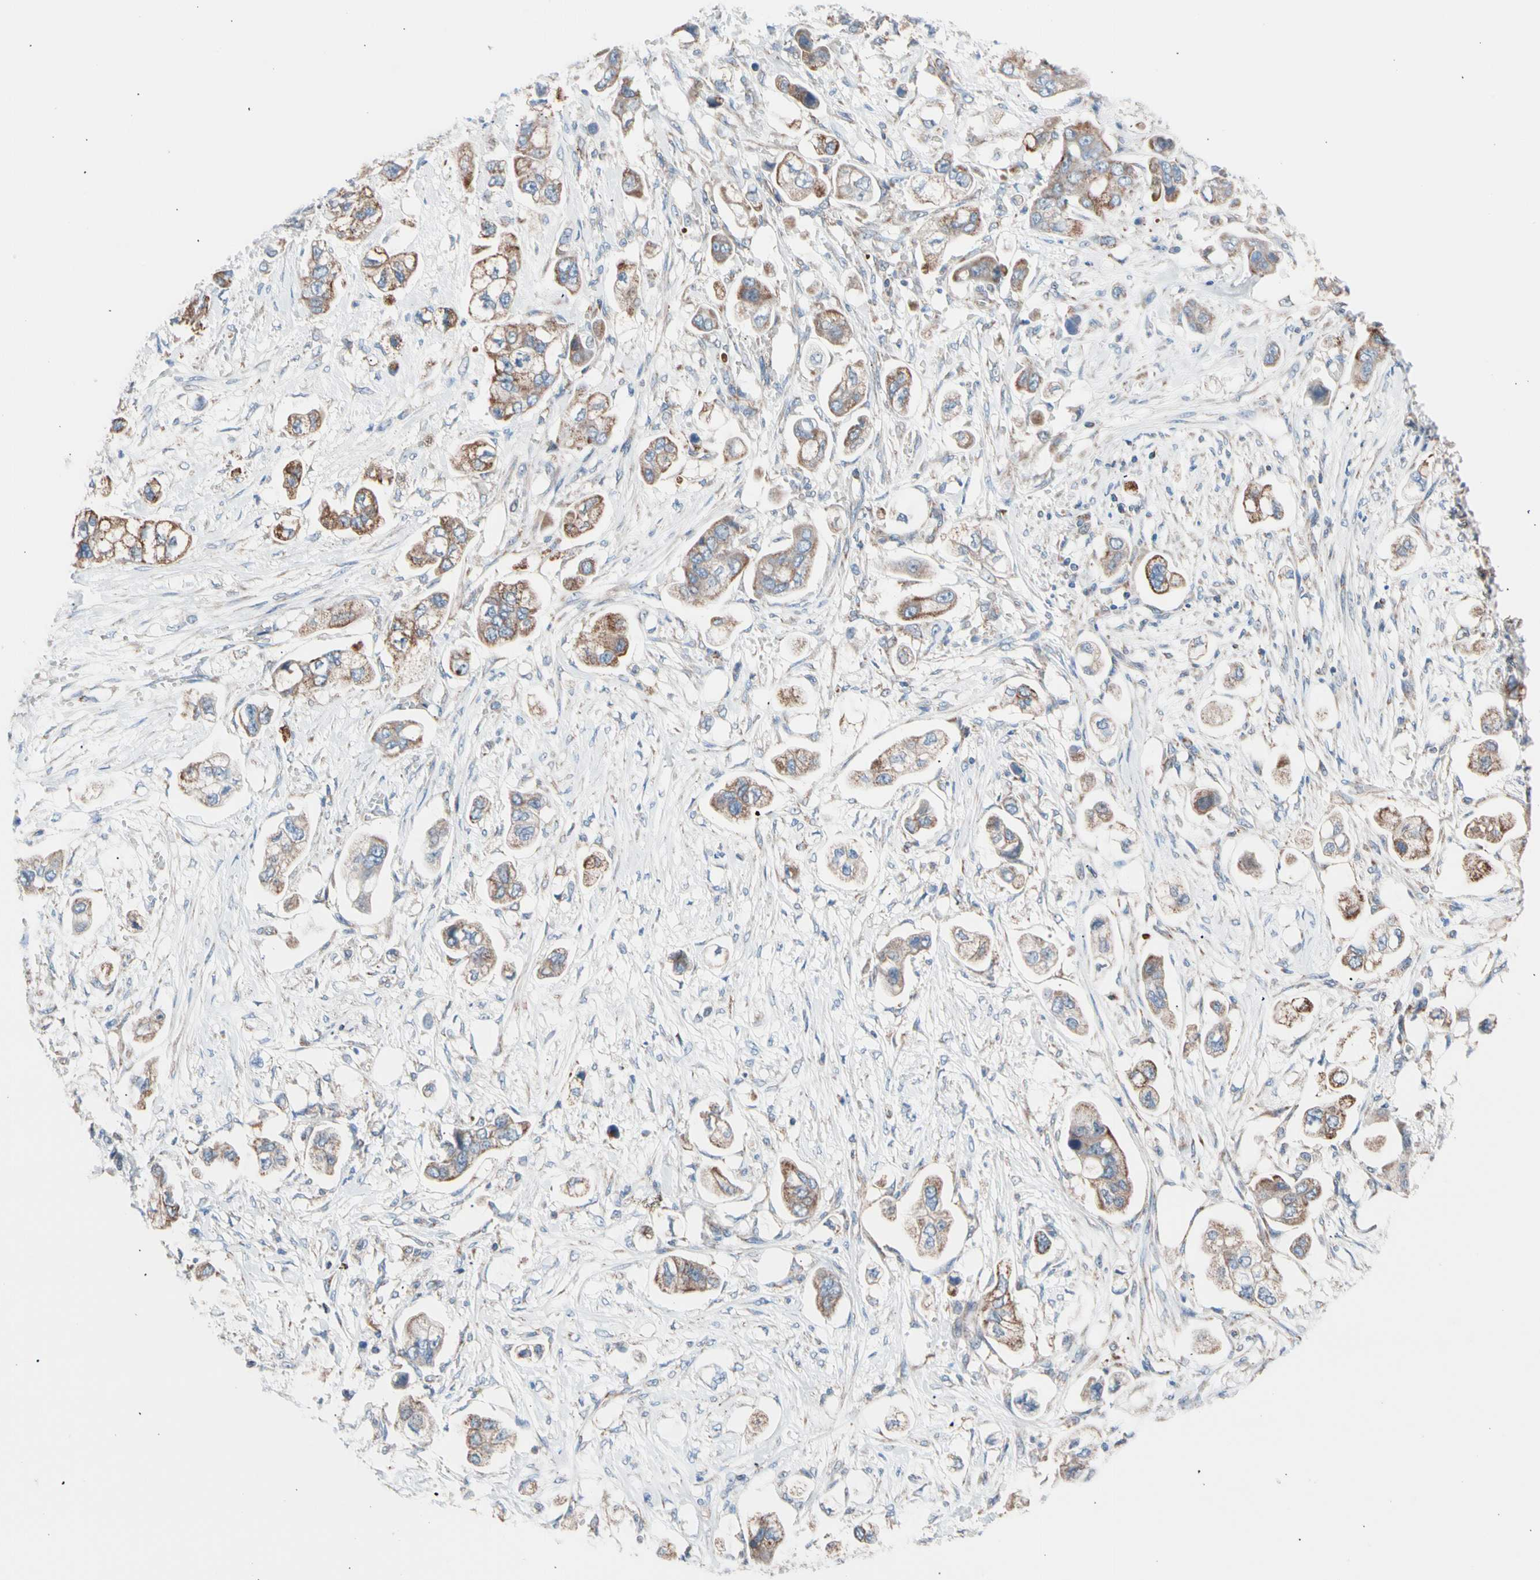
{"staining": {"intensity": "moderate", "quantity": ">75%", "location": "cytoplasmic/membranous"}, "tissue": "stomach cancer", "cell_type": "Tumor cells", "image_type": "cancer", "snomed": [{"axis": "morphology", "description": "Adenocarcinoma, NOS"}, {"axis": "topography", "description": "Stomach"}], "caption": "Tumor cells reveal medium levels of moderate cytoplasmic/membranous staining in approximately >75% of cells in stomach adenocarcinoma.", "gene": "HK1", "patient": {"sex": "male", "age": 62}}